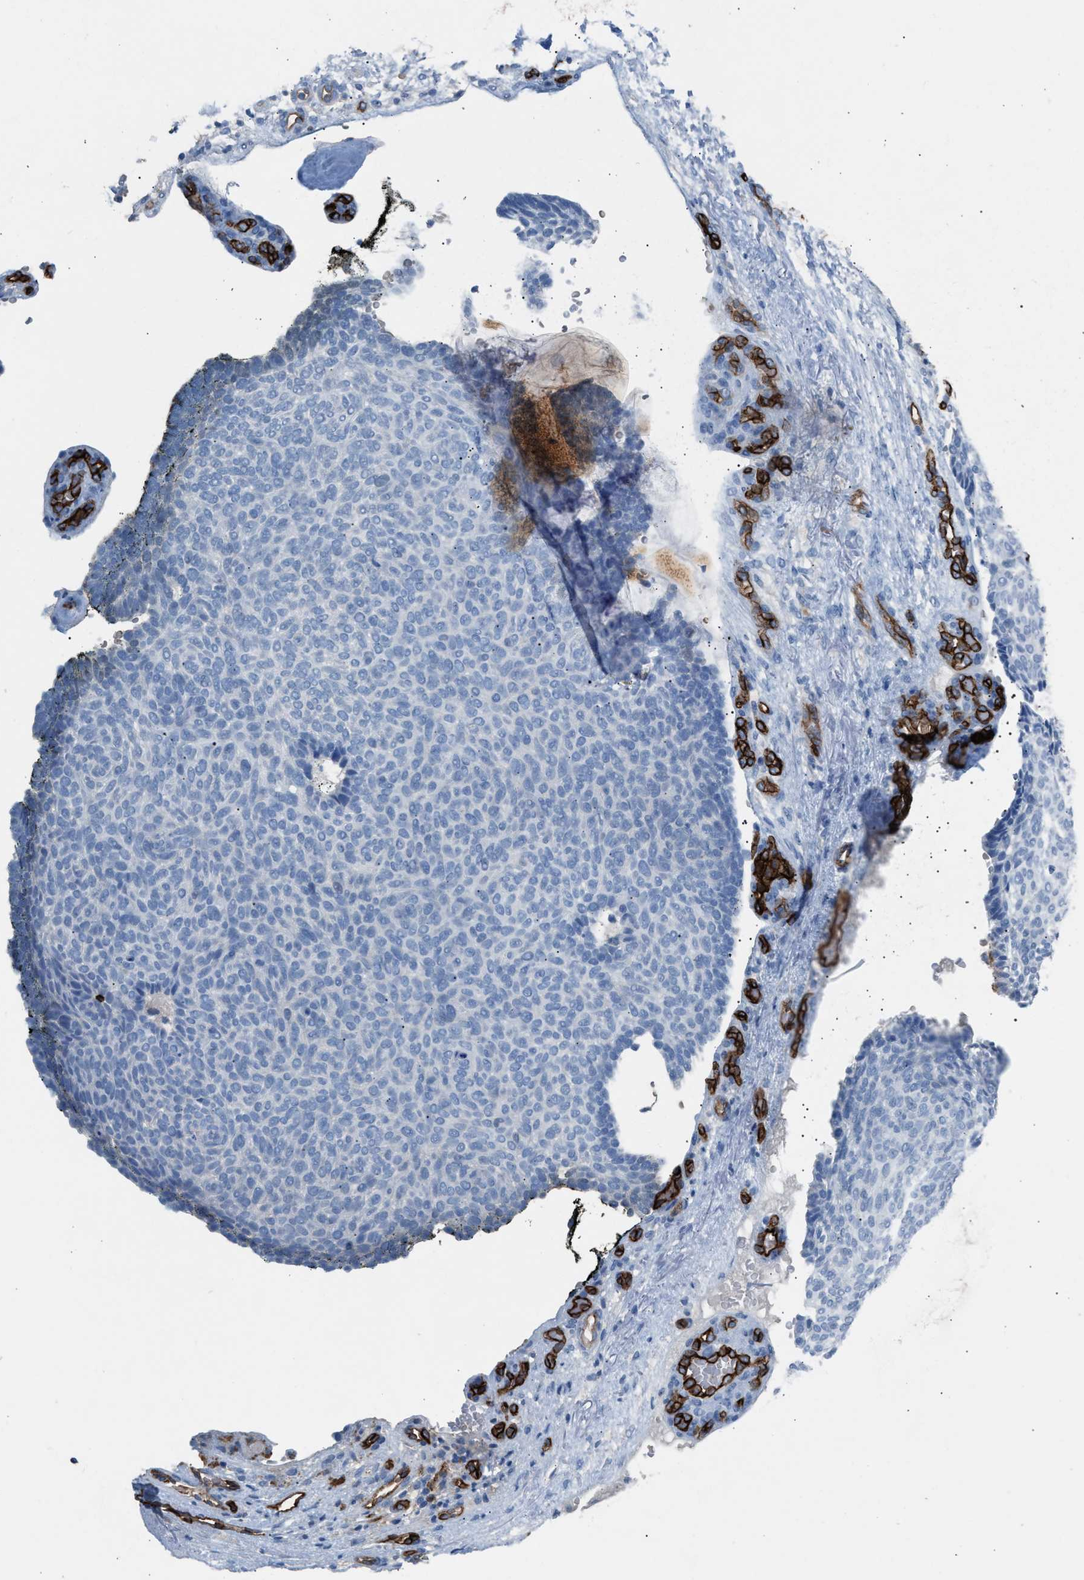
{"staining": {"intensity": "negative", "quantity": "none", "location": "none"}, "tissue": "skin cancer", "cell_type": "Tumor cells", "image_type": "cancer", "snomed": [{"axis": "morphology", "description": "Basal cell carcinoma"}, {"axis": "topography", "description": "Skin"}], "caption": "An IHC photomicrograph of skin cancer is shown. There is no staining in tumor cells of skin cancer.", "gene": "DYSF", "patient": {"sex": "male", "age": 61}}